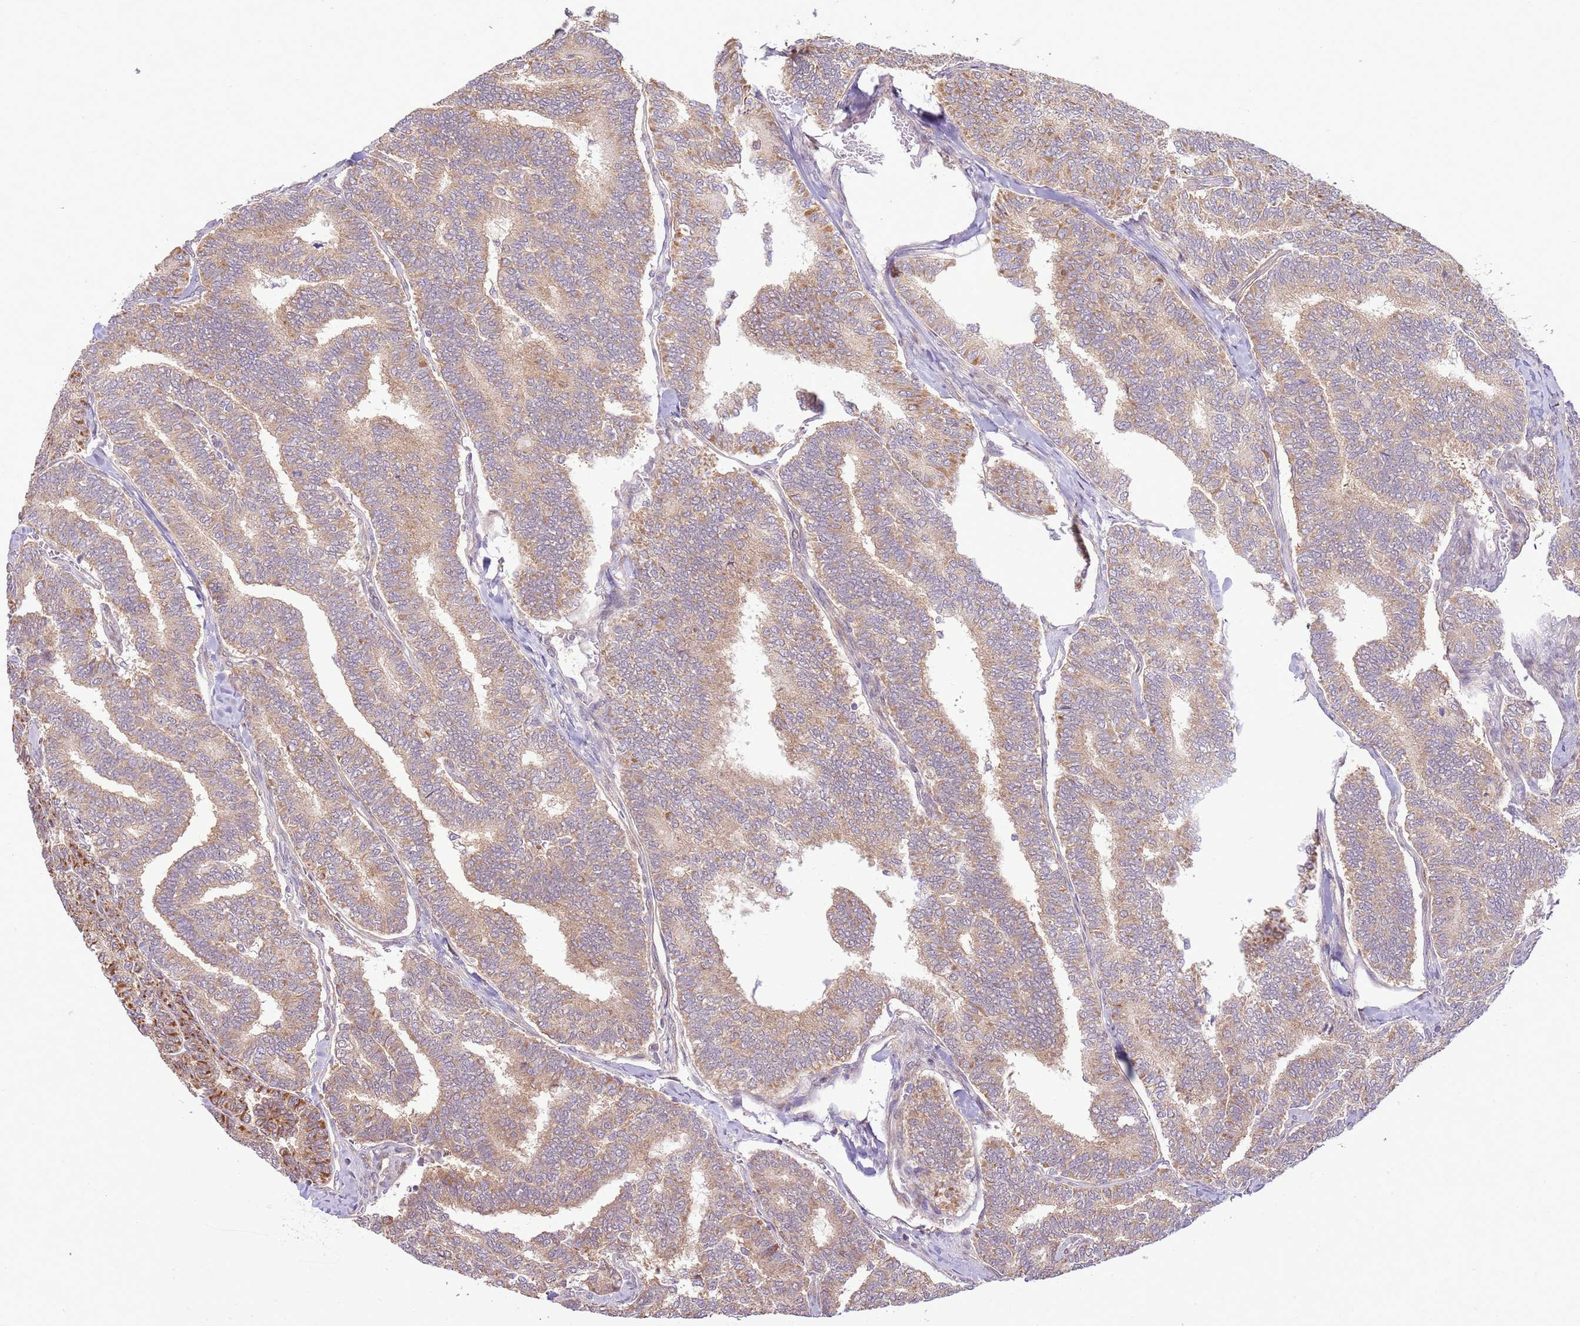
{"staining": {"intensity": "weak", "quantity": "25%-75%", "location": "cytoplasmic/membranous"}, "tissue": "thyroid cancer", "cell_type": "Tumor cells", "image_type": "cancer", "snomed": [{"axis": "morphology", "description": "Papillary adenocarcinoma, NOS"}, {"axis": "topography", "description": "Thyroid gland"}], "caption": "A low amount of weak cytoplasmic/membranous staining is present in approximately 25%-75% of tumor cells in thyroid papillary adenocarcinoma tissue. The staining was performed using DAB to visualize the protein expression in brown, while the nuclei were stained in blue with hematoxylin (Magnification: 20x).", "gene": "SCARA3", "patient": {"sex": "female", "age": 35}}